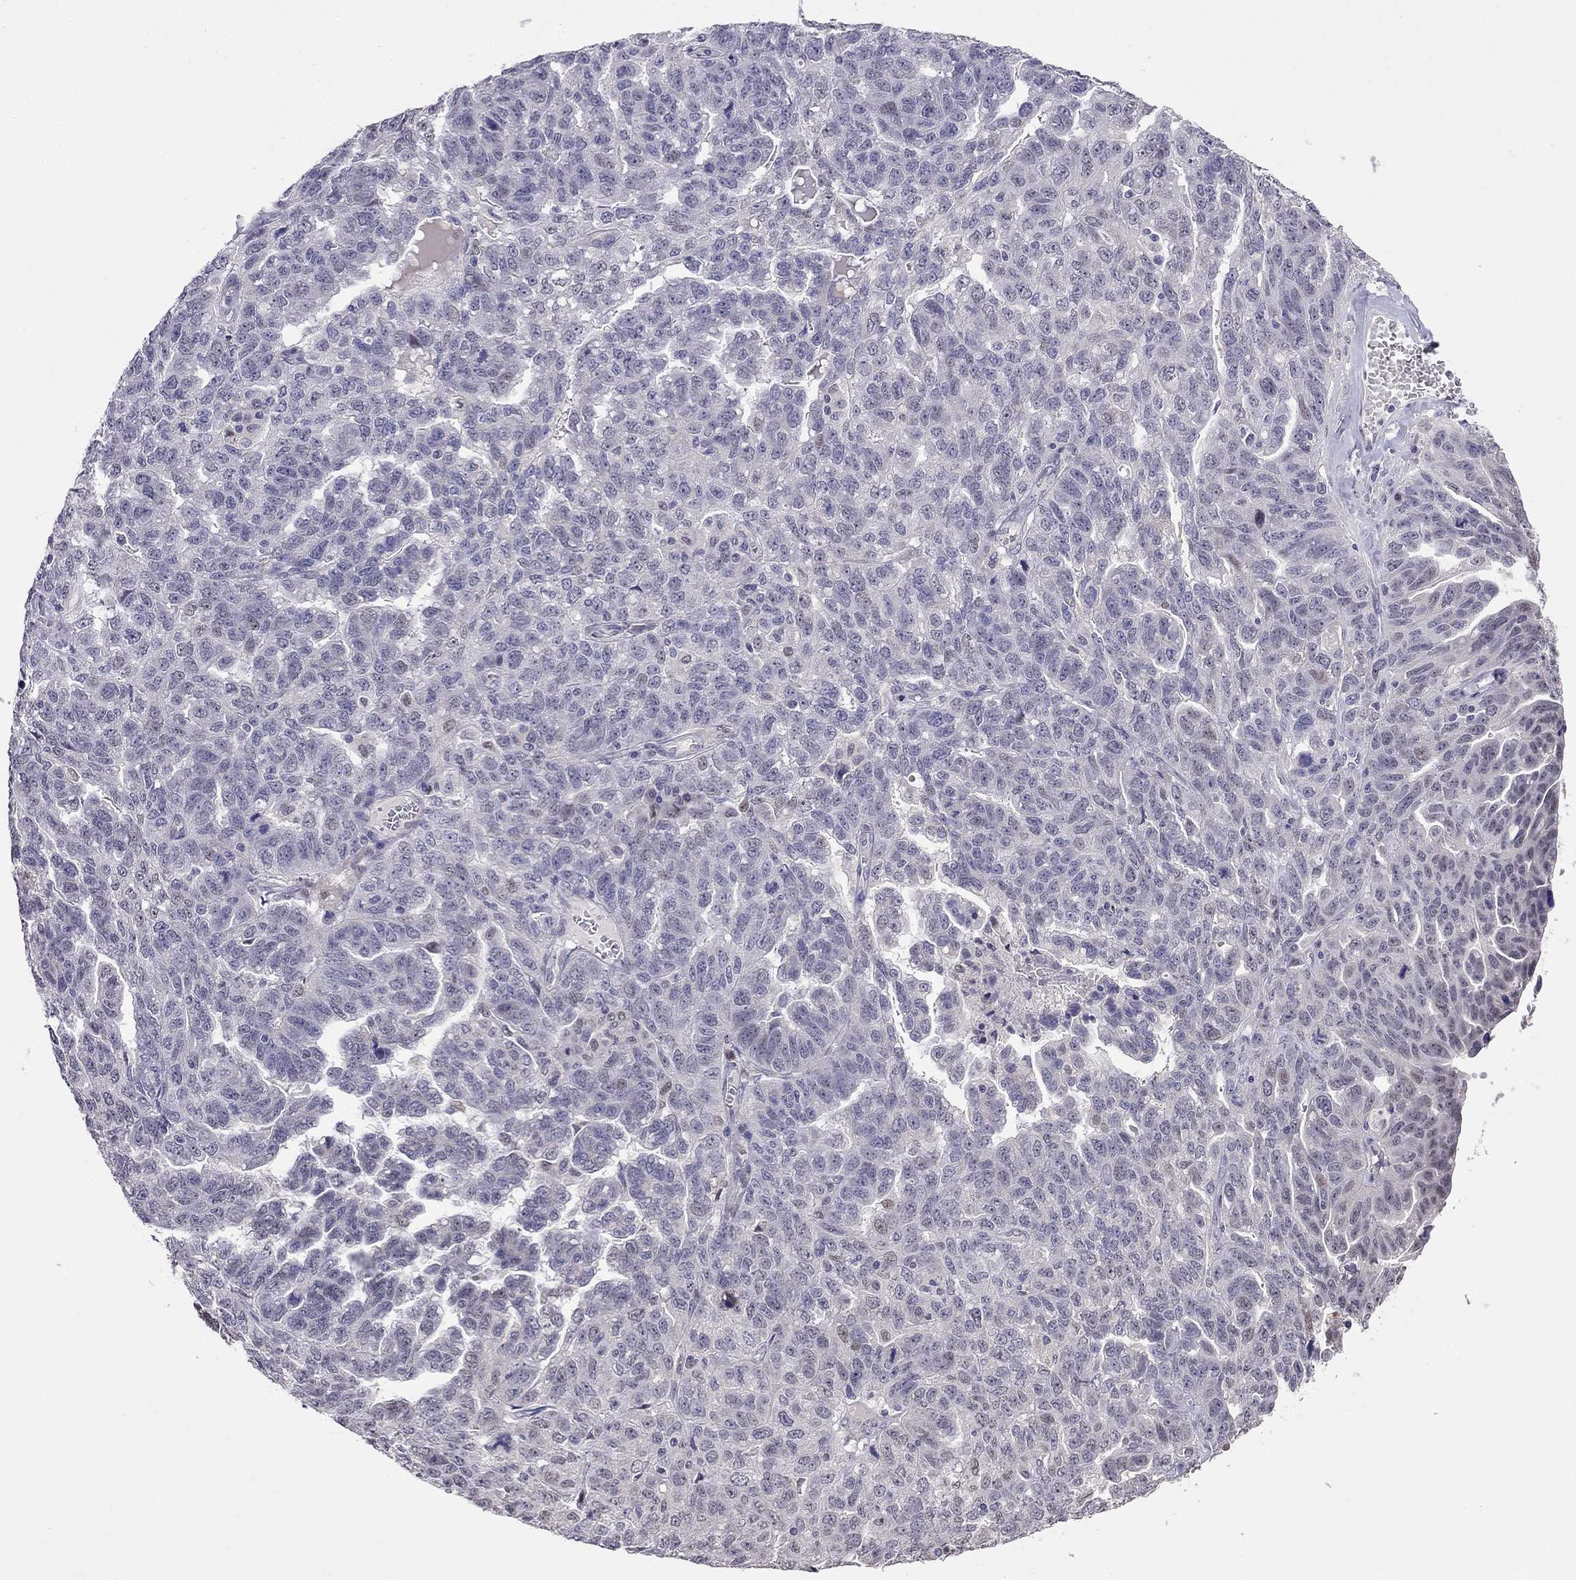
{"staining": {"intensity": "negative", "quantity": "none", "location": "none"}, "tissue": "ovarian cancer", "cell_type": "Tumor cells", "image_type": "cancer", "snomed": [{"axis": "morphology", "description": "Cystadenocarcinoma, serous, NOS"}, {"axis": "topography", "description": "Ovary"}], "caption": "Immunohistochemistry (IHC) of human ovarian cancer (serous cystadenocarcinoma) reveals no staining in tumor cells. (Immunohistochemistry, brightfield microscopy, high magnification).", "gene": "LRRC39", "patient": {"sex": "female", "age": 71}}